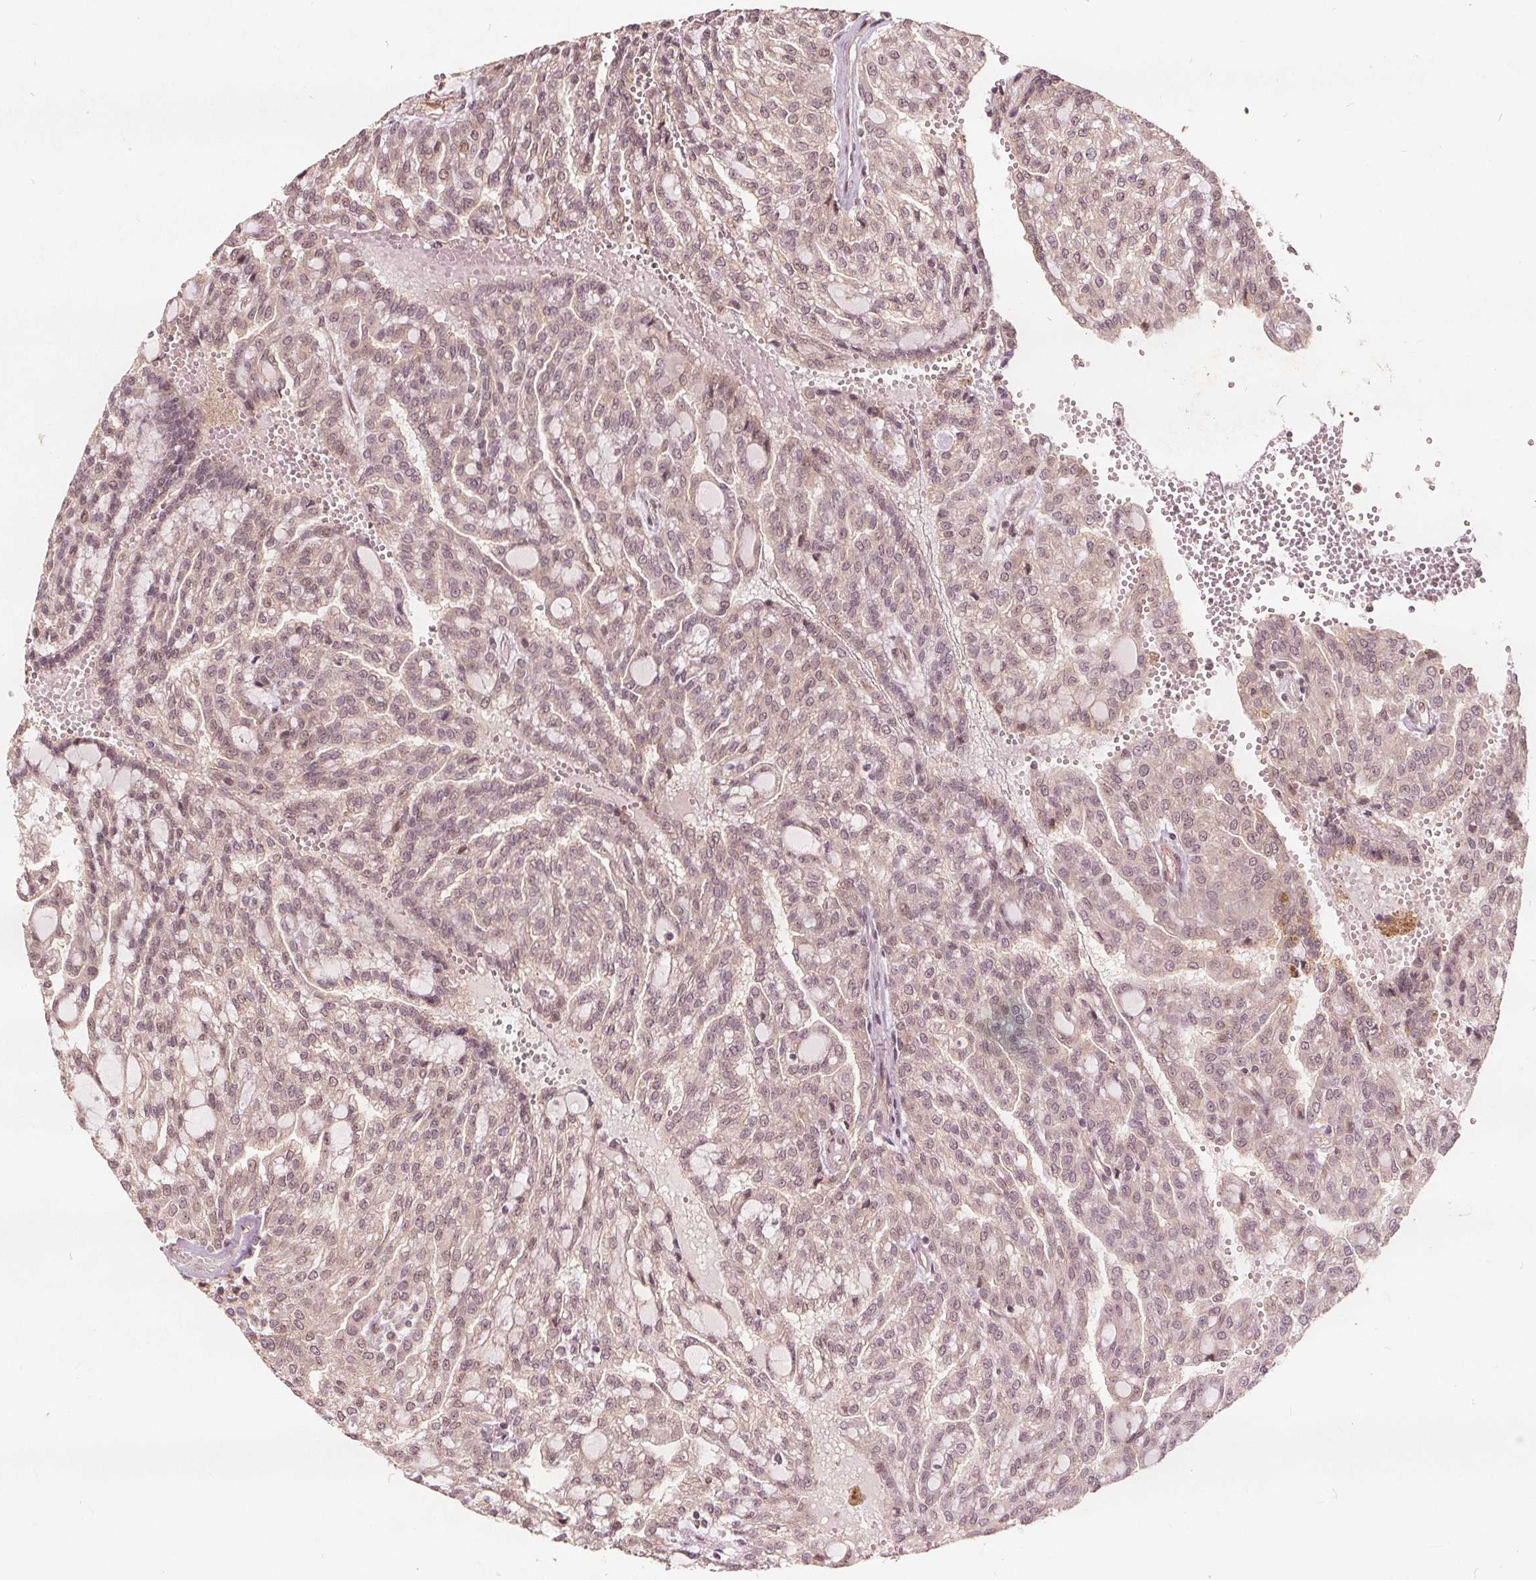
{"staining": {"intensity": "weak", "quantity": ">75%", "location": "nuclear"}, "tissue": "renal cancer", "cell_type": "Tumor cells", "image_type": "cancer", "snomed": [{"axis": "morphology", "description": "Adenocarcinoma, NOS"}, {"axis": "topography", "description": "Kidney"}], "caption": "A high-resolution histopathology image shows IHC staining of renal adenocarcinoma, which shows weak nuclear expression in approximately >75% of tumor cells.", "gene": "PPP1CB", "patient": {"sex": "male", "age": 63}}